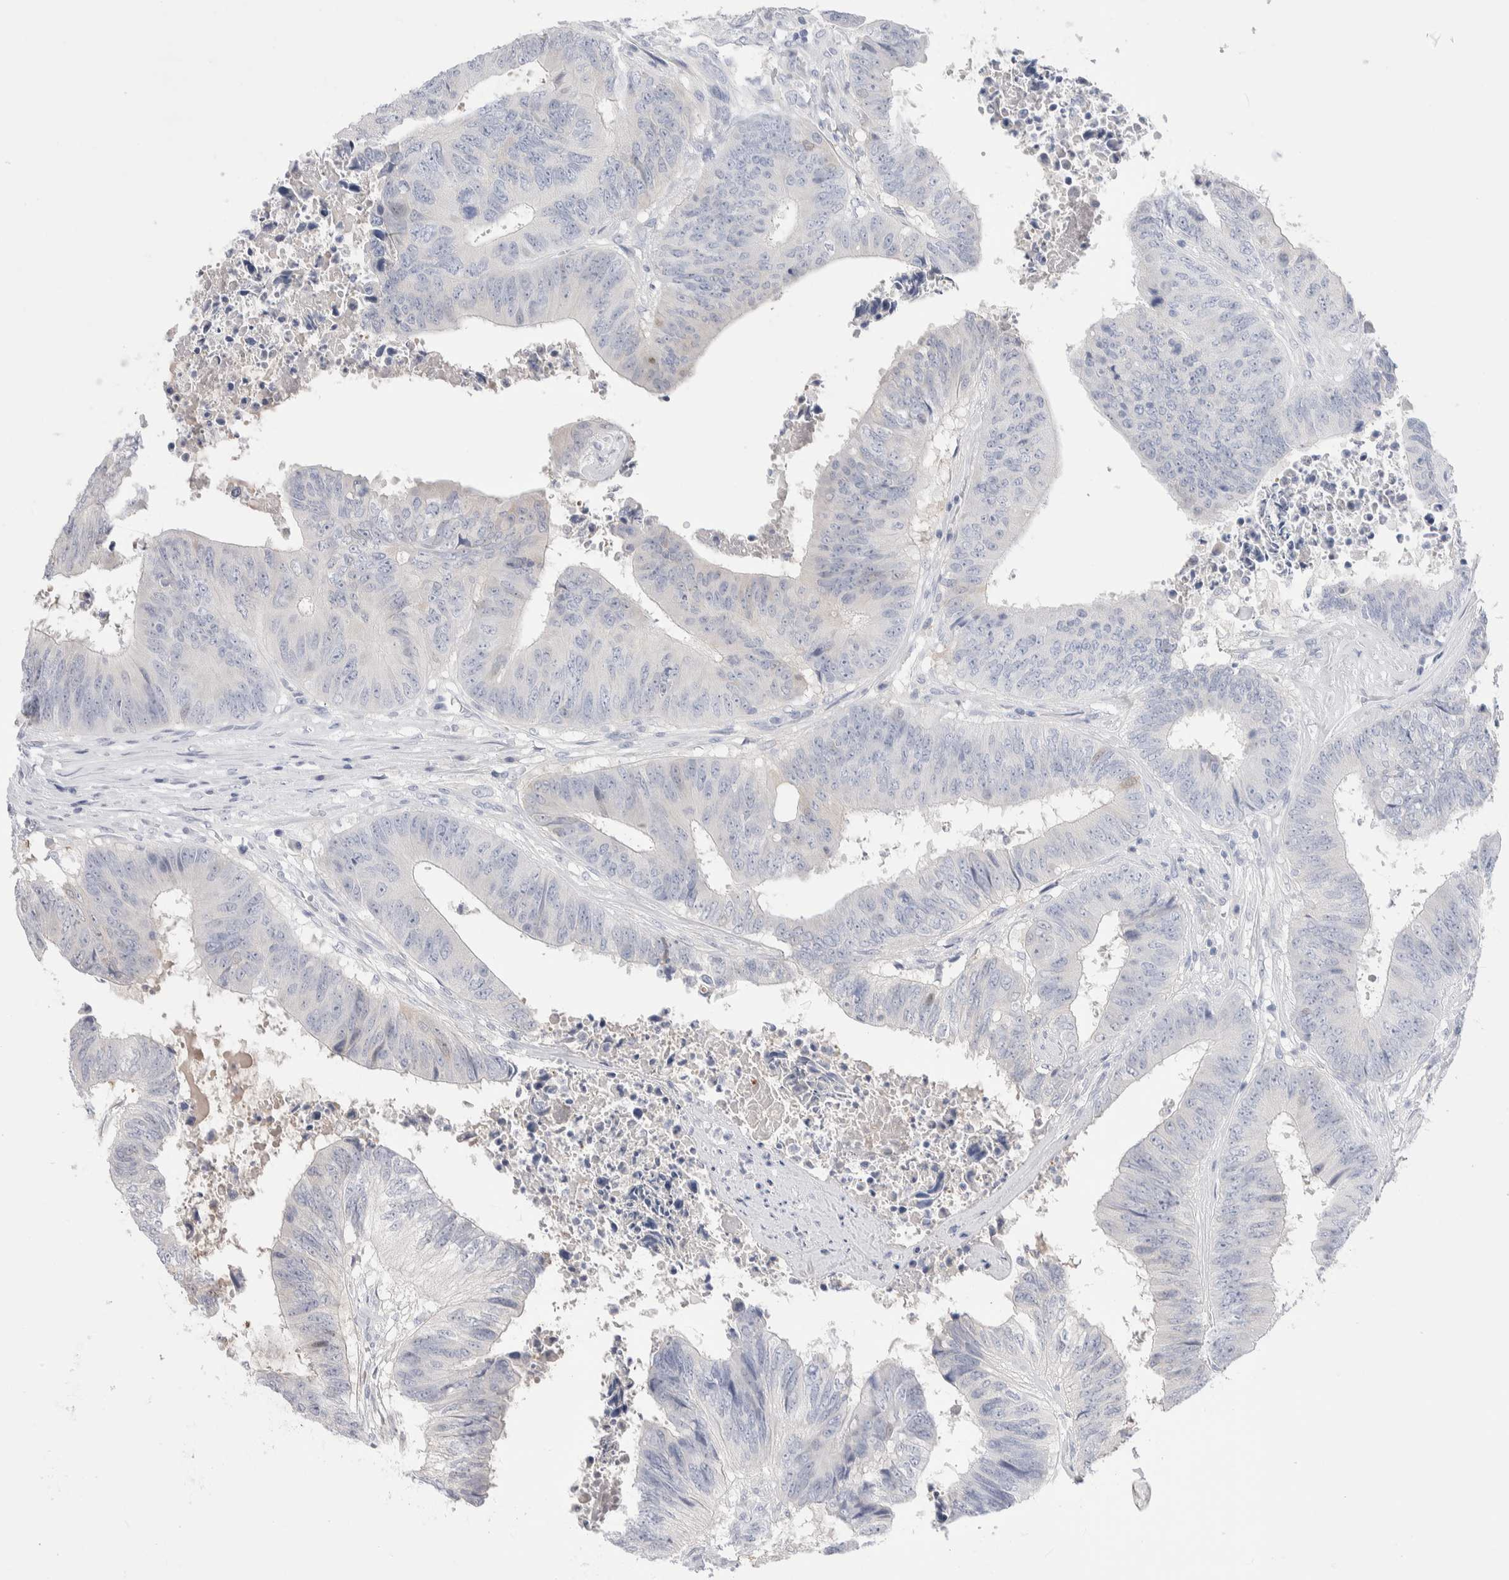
{"staining": {"intensity": "negative", "quantity": "none", "location": "none"}, "tissue": "colorectal cancer", "cell_type": "Tumor cells", "image_type": "cancer", "snomed": [{"axis": "morphology", "description": "Adenocarcinoma, NOS"}, {"axis": "topography", "description": "Rectum"}], "caption": "Protein analysis of adenocarcinoma (colorectal) demonstrates no significant expression in tumor cells.", "gene": "GDA", "patient": {"sex": "male", "age": 72}}